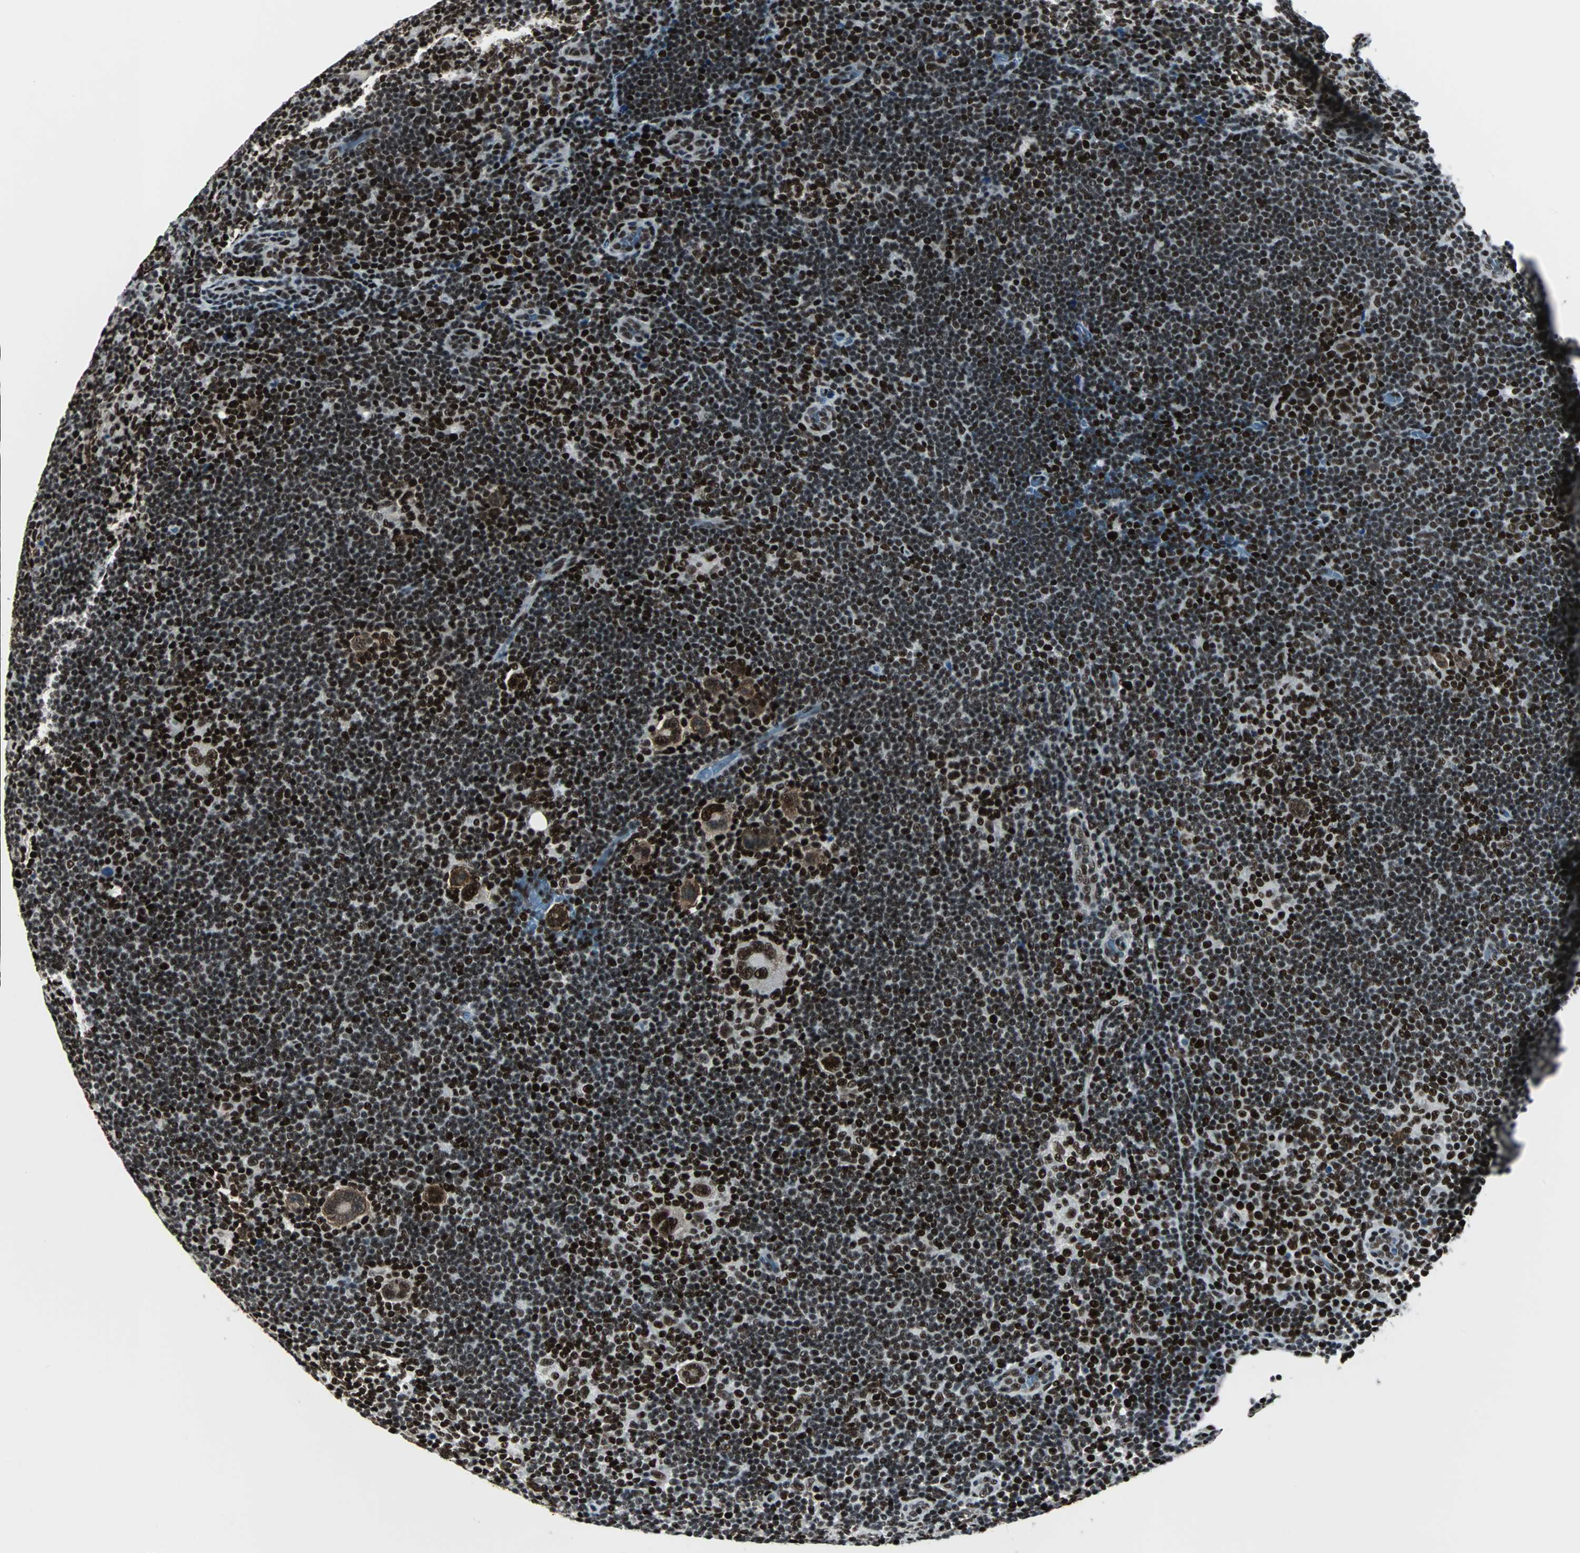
{"staining": {"intensity": "strong", "quantity": ">75%", "location": "nuclear"}, "tissue": "lymphoma", "cell_type": "Tumor cells", "image_type": "cancer", "snomed": [{"axis": "morphology", "description": "Hodgkin's disease, NOS"}, {"axis": "topography", "description": "Lymph node"}], "caption": "Hodgkin's disease stained for a protein (brown) exhibits strong nuclear positive staining in about >75% of tumor cells.", "gene": "MEF2D", "patient": {"sex": "female", "age": 57}}